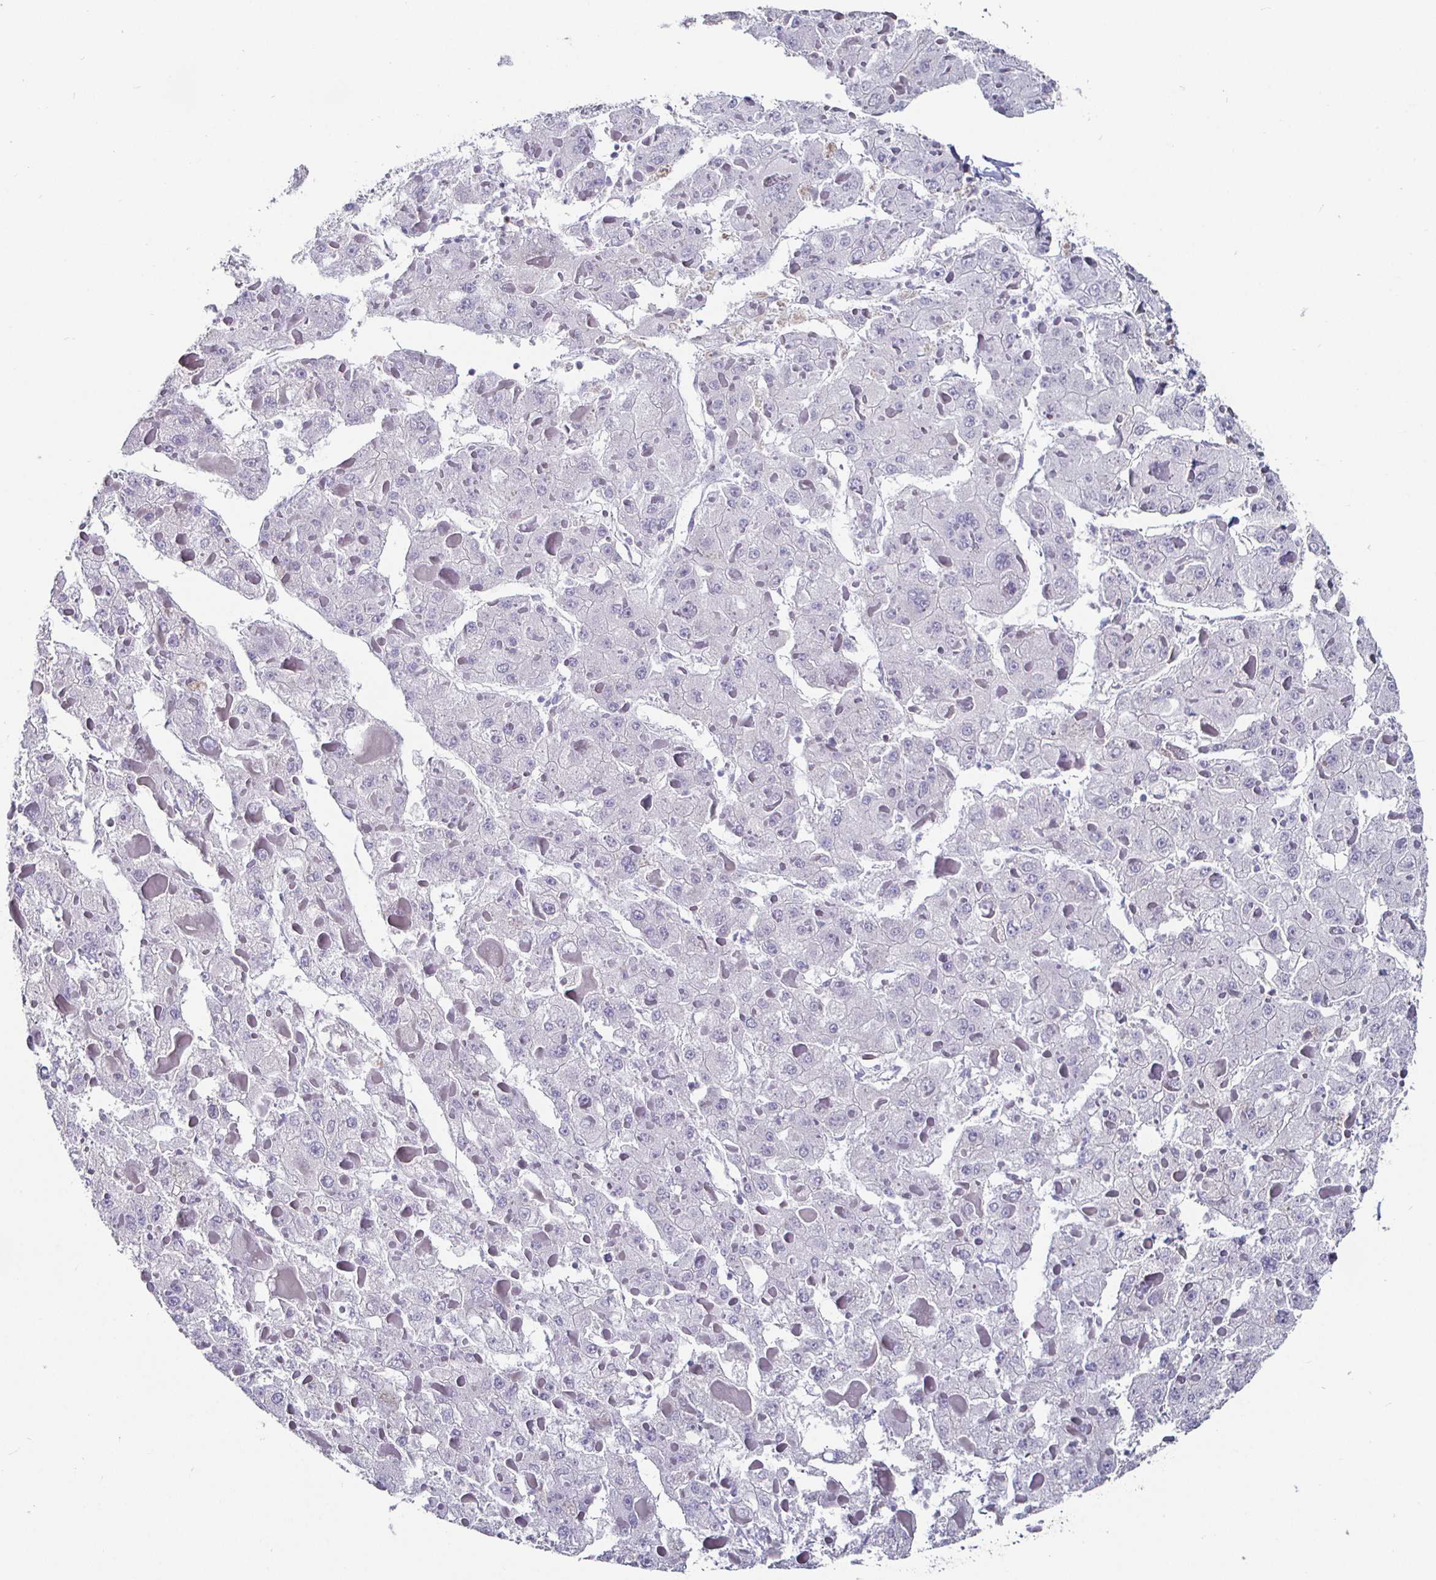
{"staining": {"intensity": "negative", "quantity": "none", "location": "none"}, "tissue": "liver cancer", "cell_type": "Tumor cells", "image_type": "cancer", "snomed": [{"axis": "morphology", "description": "Carcinoma, Hepatocellular, NOS"}, {"axis": "topography", "description": "Liver"}], "caption": "Immunohistochemistry histopathology image of neoplastic tissue: liver hepatocellular carcinoma stained with DAB (3,3'-diaminobenzidine) demonstrates no significant protein expression in tumor cells. (IHC, brightfield microscopy, high magnification).", "gene": "RUNX2", "patient": {"sex": "female", "age": 73}}